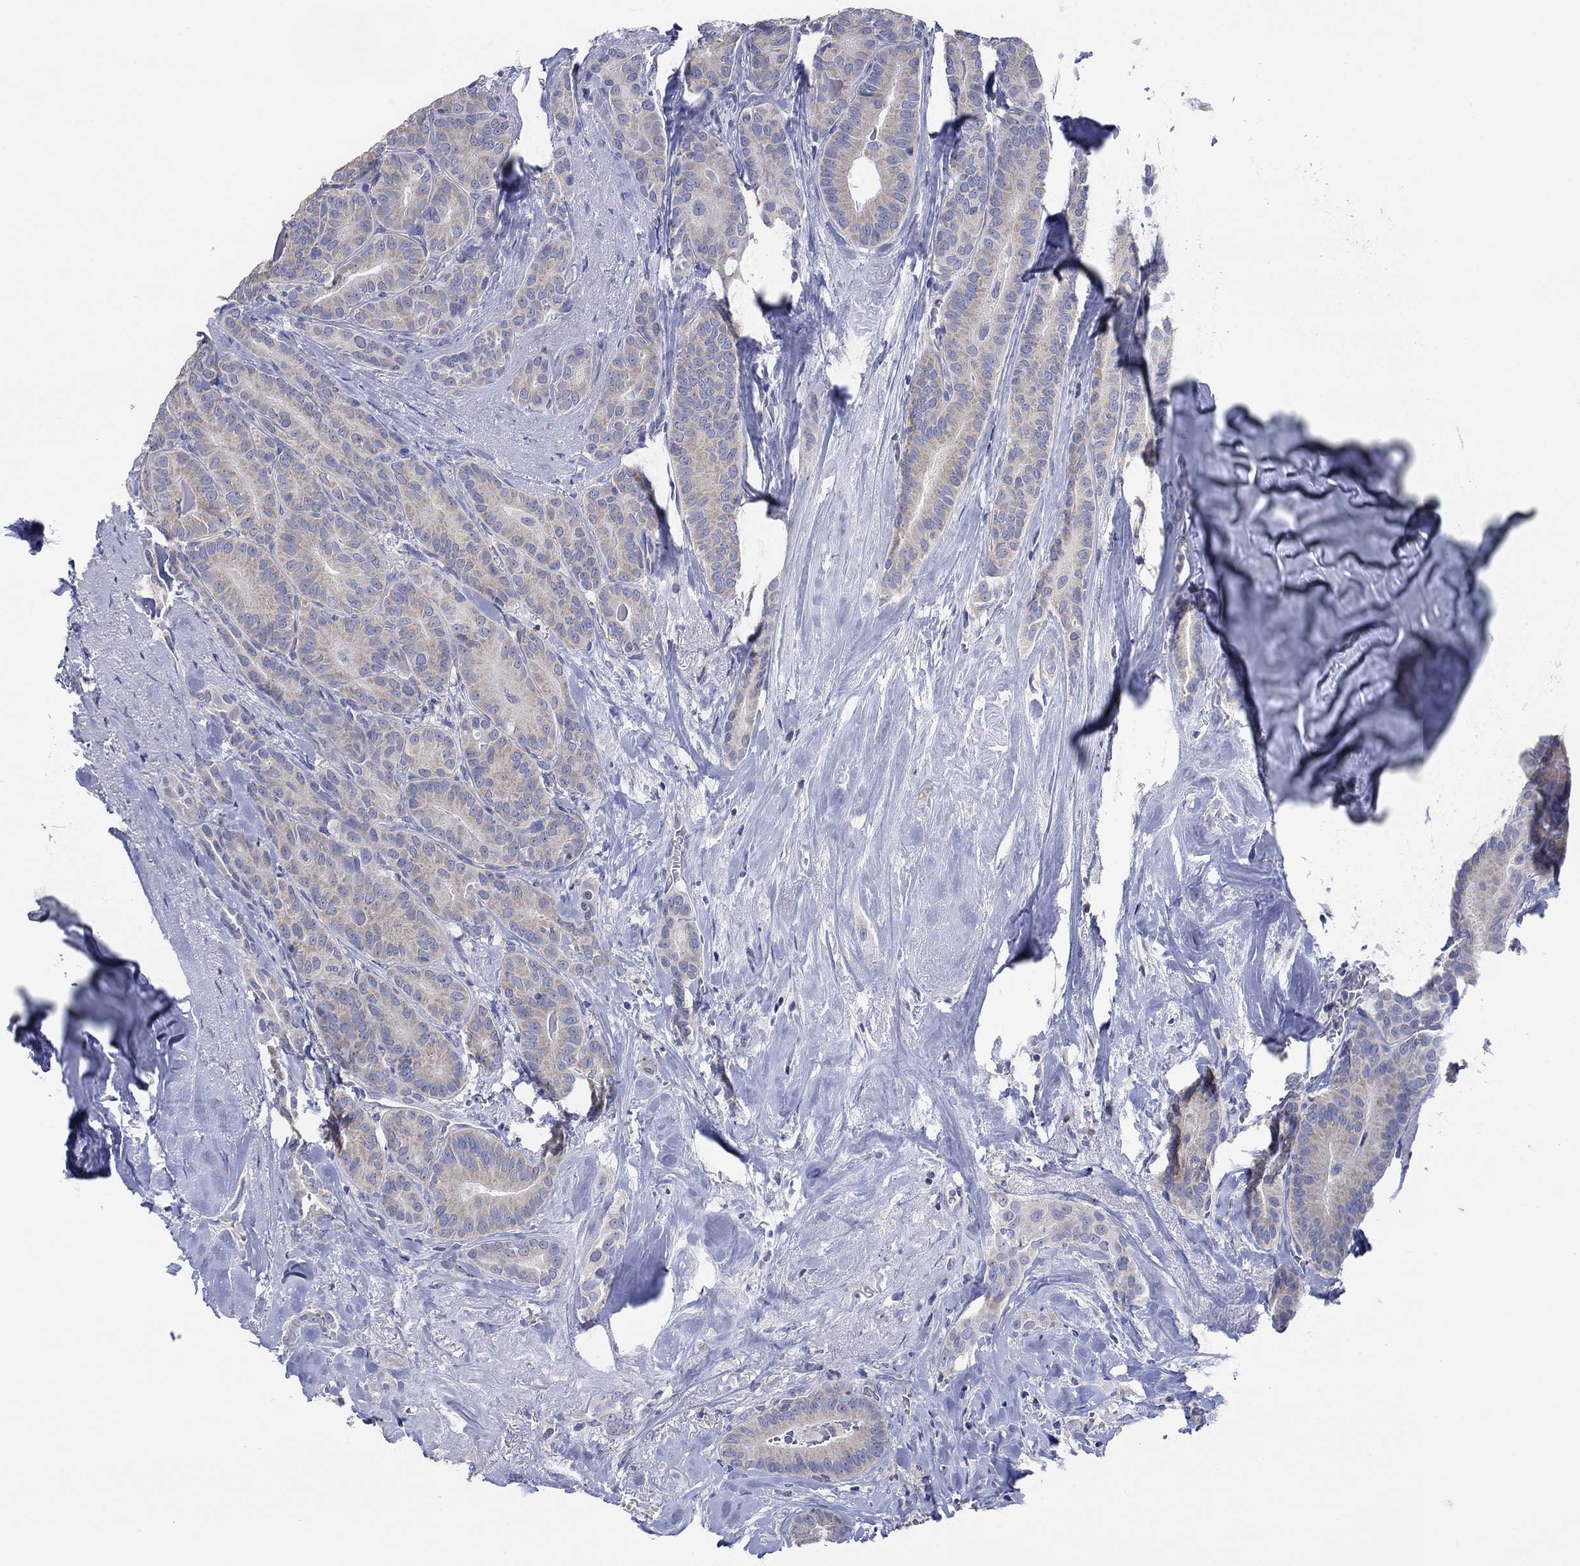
{"staining": {"intensity": "negative", "quantity": "none", "location": "none"}, "tissue": "thyroid cancer", "cell_type": "Tumor cells", "image_type": "cancer", "snomed": [{"axis": "morphology", "description": "Papillary adenocarcinoma, NOS"}, {"axis": "topography", "description": "Thyroid gland"}], "caption": "Tumor cells show no significant protein staining in papillary adenocarcinoma (thyroid).", "gene": "FER1L6", "patient": {"sex": "male", "age": 61}}